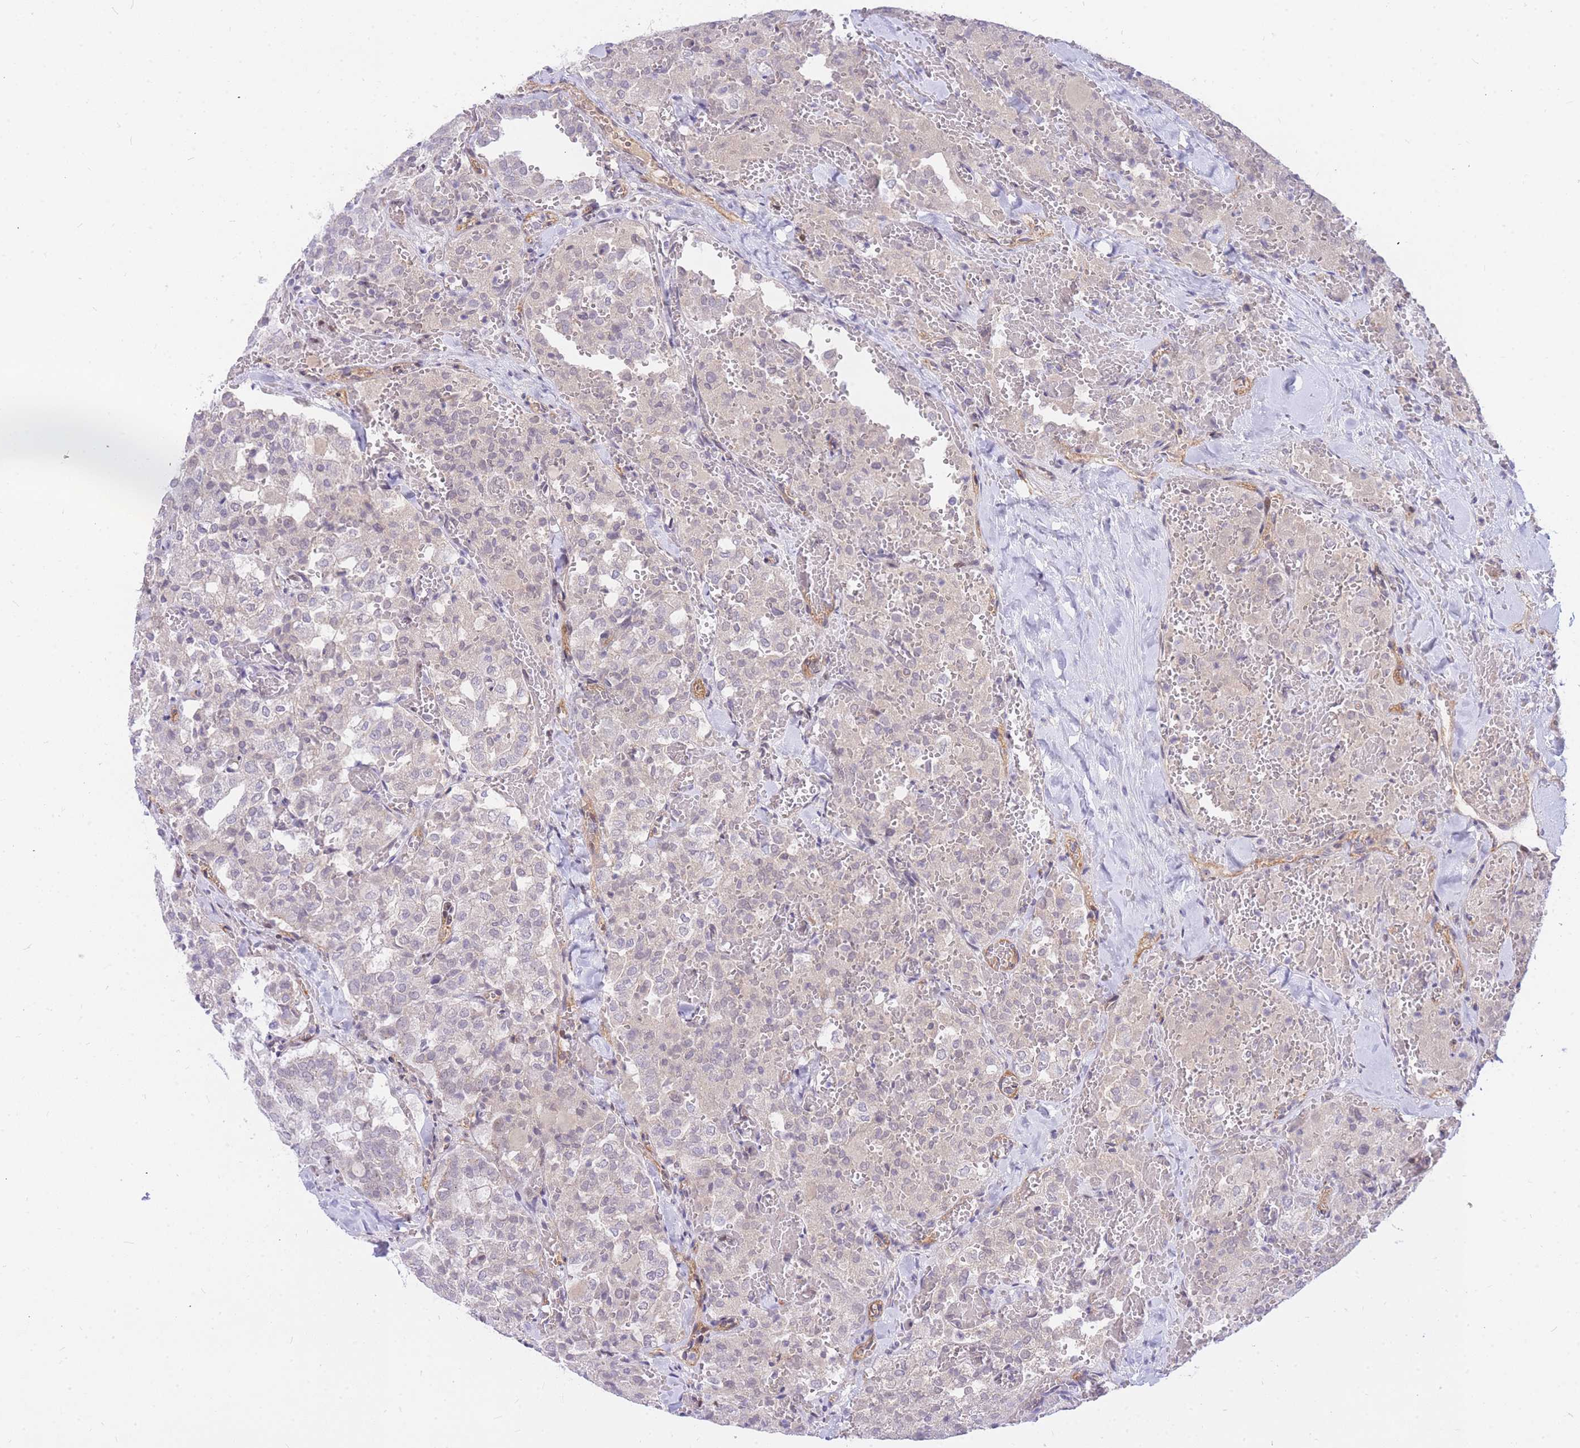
{"staining": {"intensity": "negative", "quantity": "none", "location": "none"}, "tissue": "thyroid cancer", "cell_type": "Tumor cells", "image_type": "cancer", "snomed": [{"axis": "morphology", "description": "Follicular adenoma carcinoma, NOS"}, {"axis": "topography", "description": "Thyroid gland"}], "caption": "An image of thyroid cancer stained for a protein reveals no brown staining in tumor cells. The staining was performed using DAB (3,3'-diaminobenzidine) to visualize the protein expression in brown, while the nuclei were stained in blue with hematoxylin (Magnification: 20x).", "gene": "TLE2", "patient": {"sex": "male", "age": 75}}